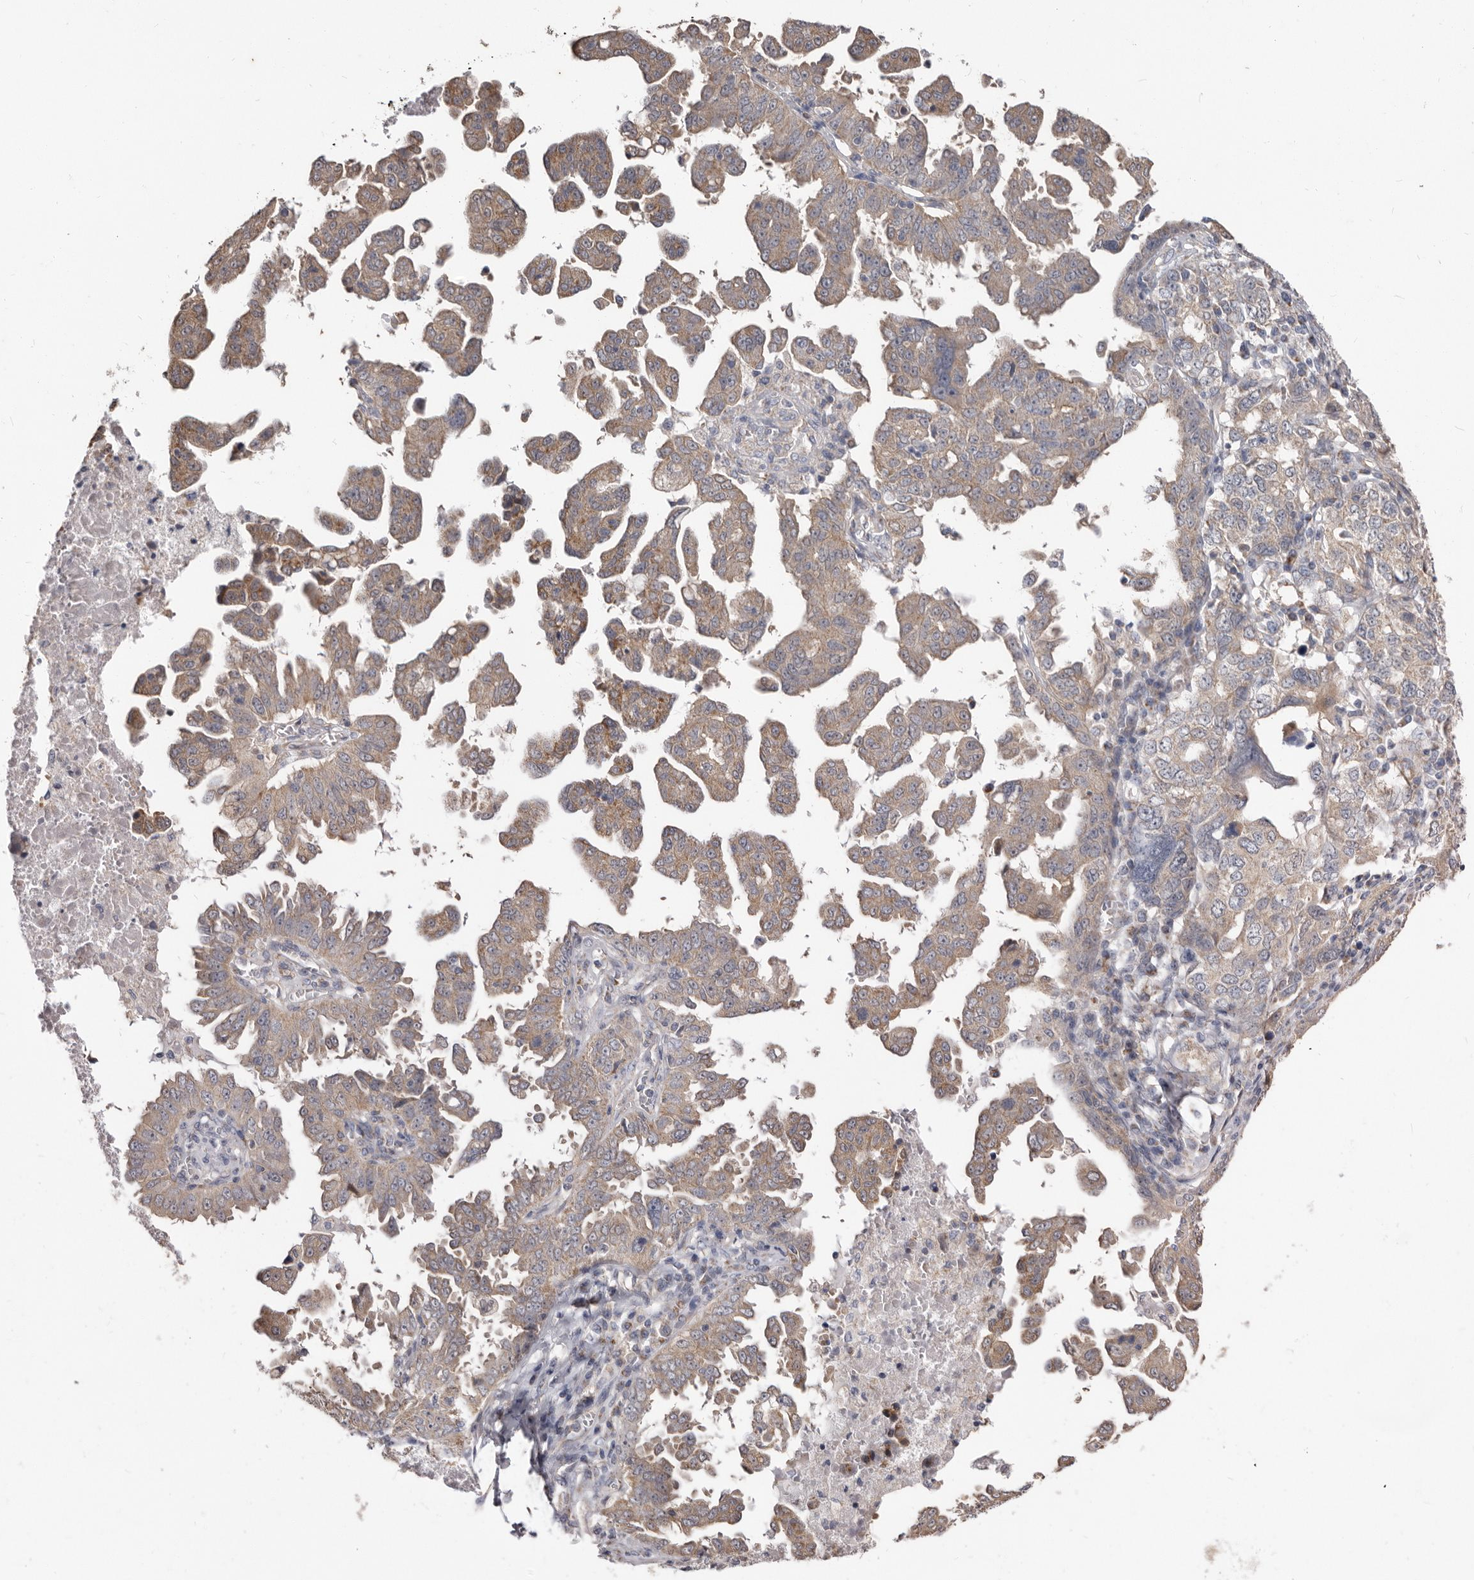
{"staining": {"intensity": "moderate", "quantity": ">75%", "location": "cytoplasmic/membranous"}, "tissue": "ovarian cancer", "cell_type": "Tumor cells", "image_type": "cancer", "snomed": [{"axis": "morphology", "description": "Carcinoma, endometroid"}, {"axis": "topography", "description": "Ovary"}], "caption": "This histopathology image demonstrates immunohistochemistry staining of endometroid carcinoma (ovarian), with medium moderate cytoplasmic/membranous expression in about >75% of tumor cells.", "gene": "FMO2", "patient": {"sex": "female", "age": 62}}